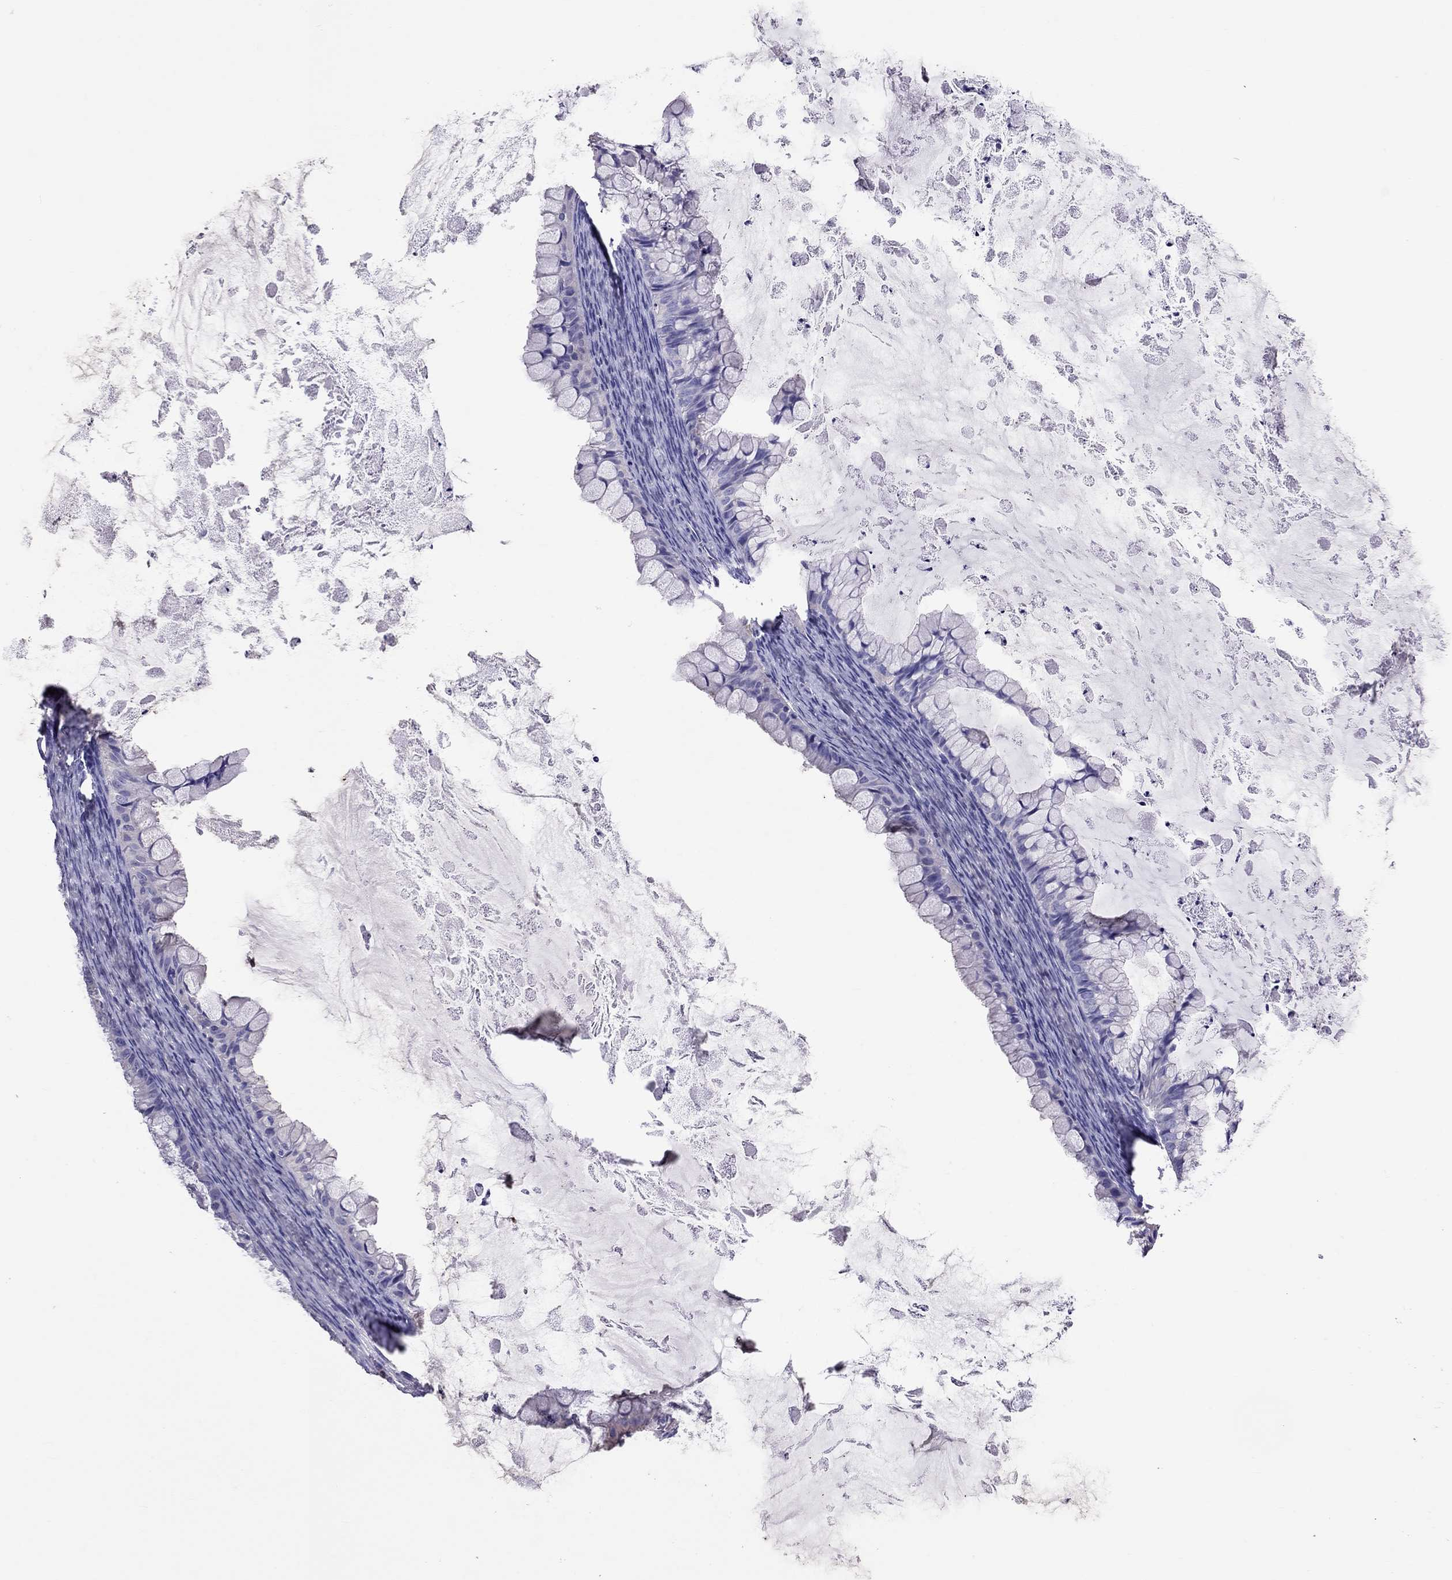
{"staining": {"intensity": "negative", "quantity": "none", "location": "none"}, "tissue": "ovarian cancer", "cell_type": "Tumor cells", "image_type": "cancer", "snomed": [{"axis": "morphology", "description": "Cystadenocarcinoma, mucinous, NOS"}, {"axis": "topography", "description": "Ovary"}], "caption": "The immunohistochemistry (IHC) micrograph has no significant positivity in tumor cells of ovarian cancer tissue.", "gene": "TEX22", "patient": {"sex": "female", "age": 35}}